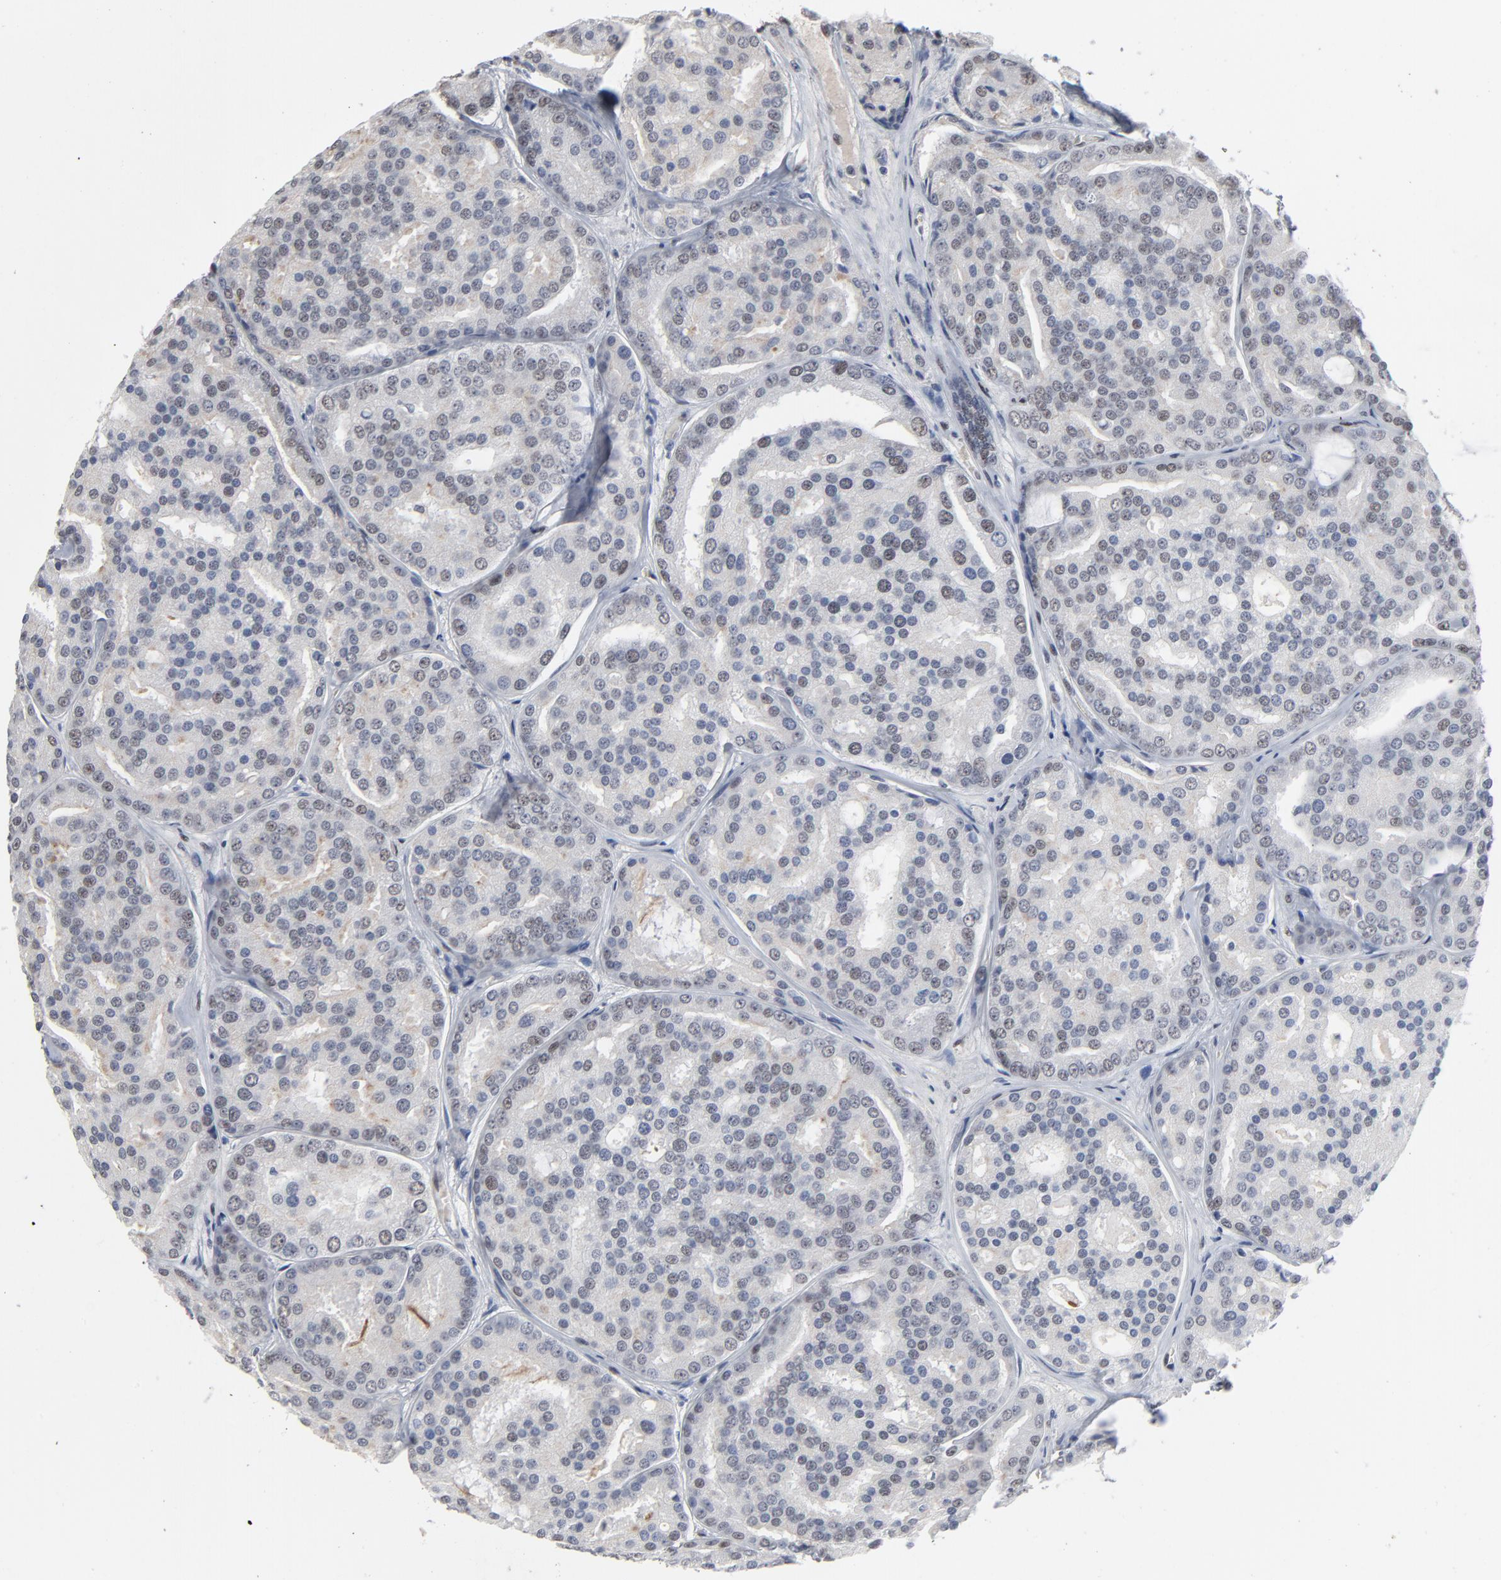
{"staining": {"intensity": "weak", "quantity": "<25%", "location": "nuclear"}, "tissue": "prostate cancer", "cell_type": "Tumor cells", "image_type": "cancer", "snomed": [{"axis": "morphology", "description": "Adenocarcinoma, High grade"}, {"axis": "topography", "description": "Prostate"}], "caption": "Tumor cells show no significant expression in prostate cancer. The staining is performed using DAB (3,3'-diaminobenzidine) brown chromogen with nuclei counter-stained in using hematoxylin.", "gene": "ATF7", "patient": {"sex": "male", "age": 64}}